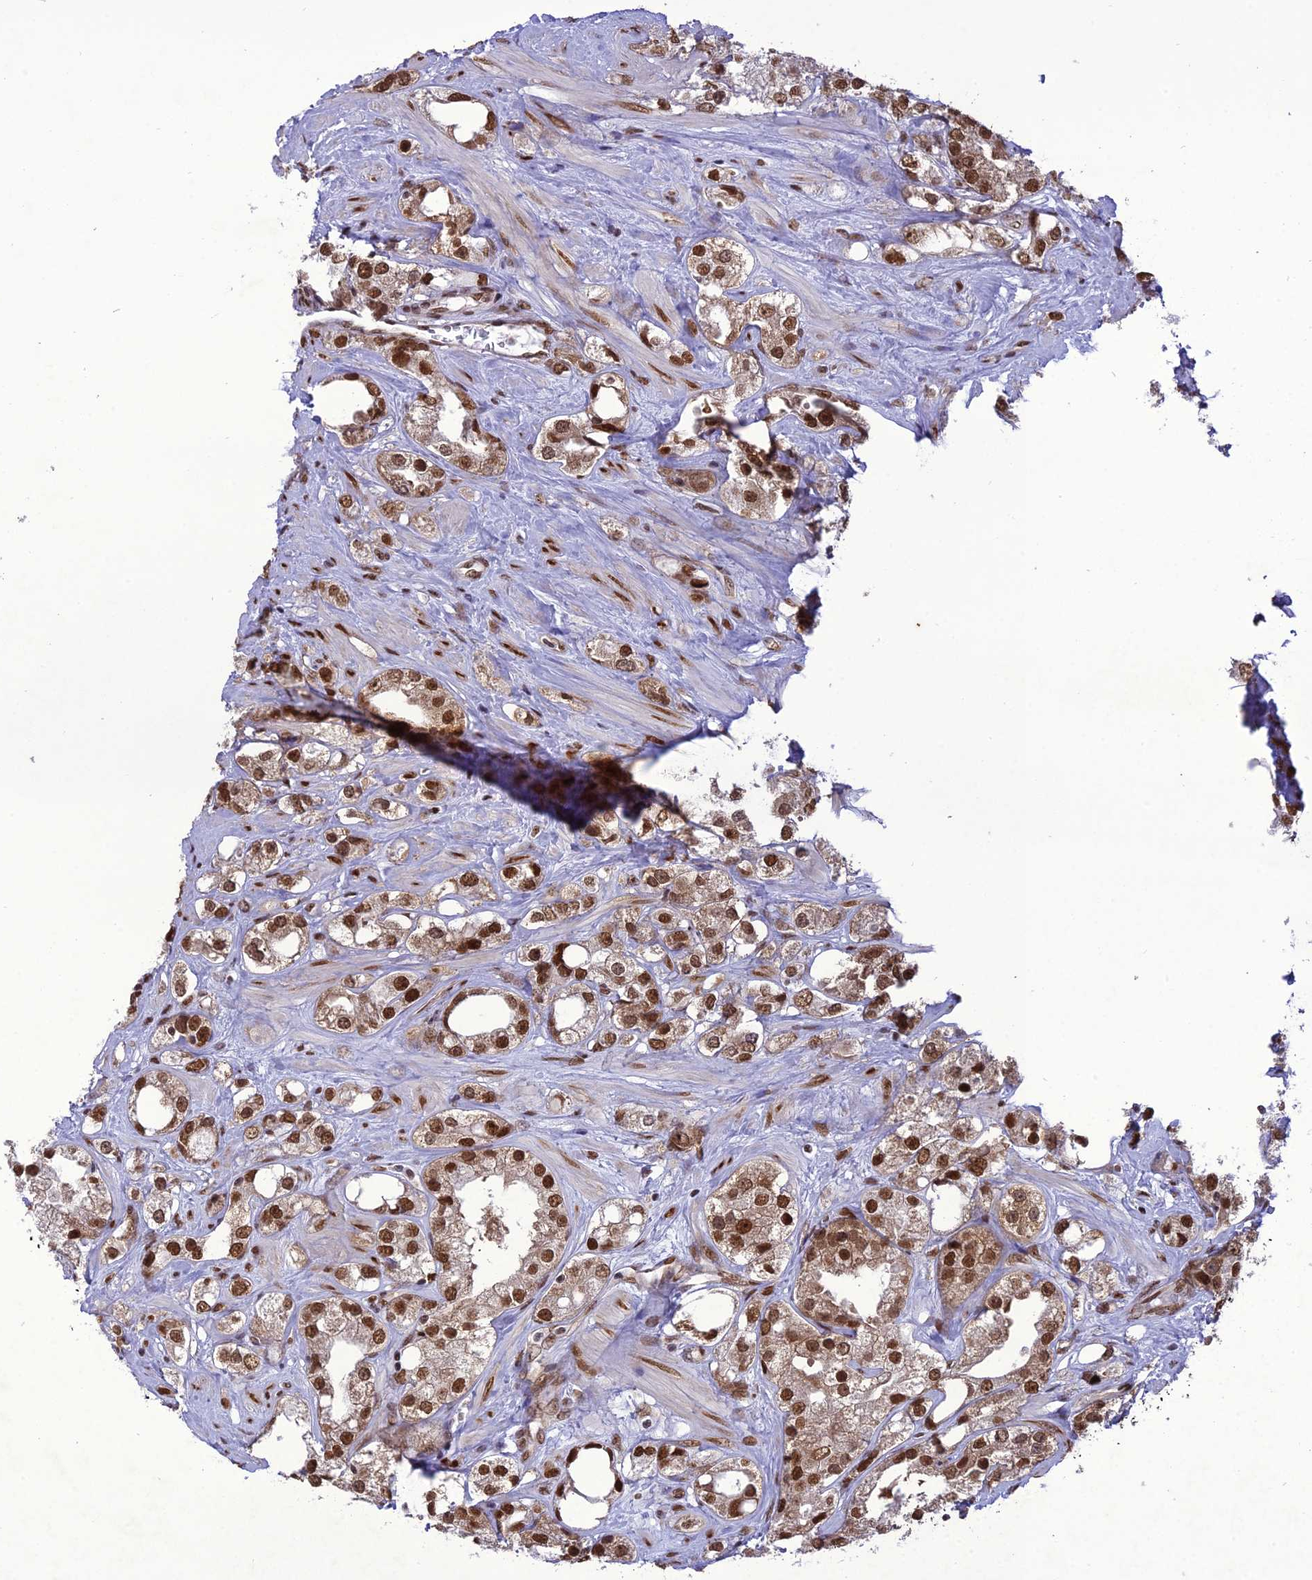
{"staining": {"intensity": "strong", "quantity": ">75%", "location": "nuclear"}, "tissue": "prostate cancer", "cell_type": "Tumor cells", "image_type": "cancer", "snomed": [{"axis": "morphology", "description": "Adenocarcinoma, NOS"}, {"axis": "topography", "description": "Prostate"}], "caption": "Immunohistochemistry (IHC) of adenocarcinoma (prostate) shows high levels of strong nuclear staining in about >75% of tumor cells. Nuclei are stained in blue.", "gene": "DDX1", "patient": {"sex": "male", "age": 79}}